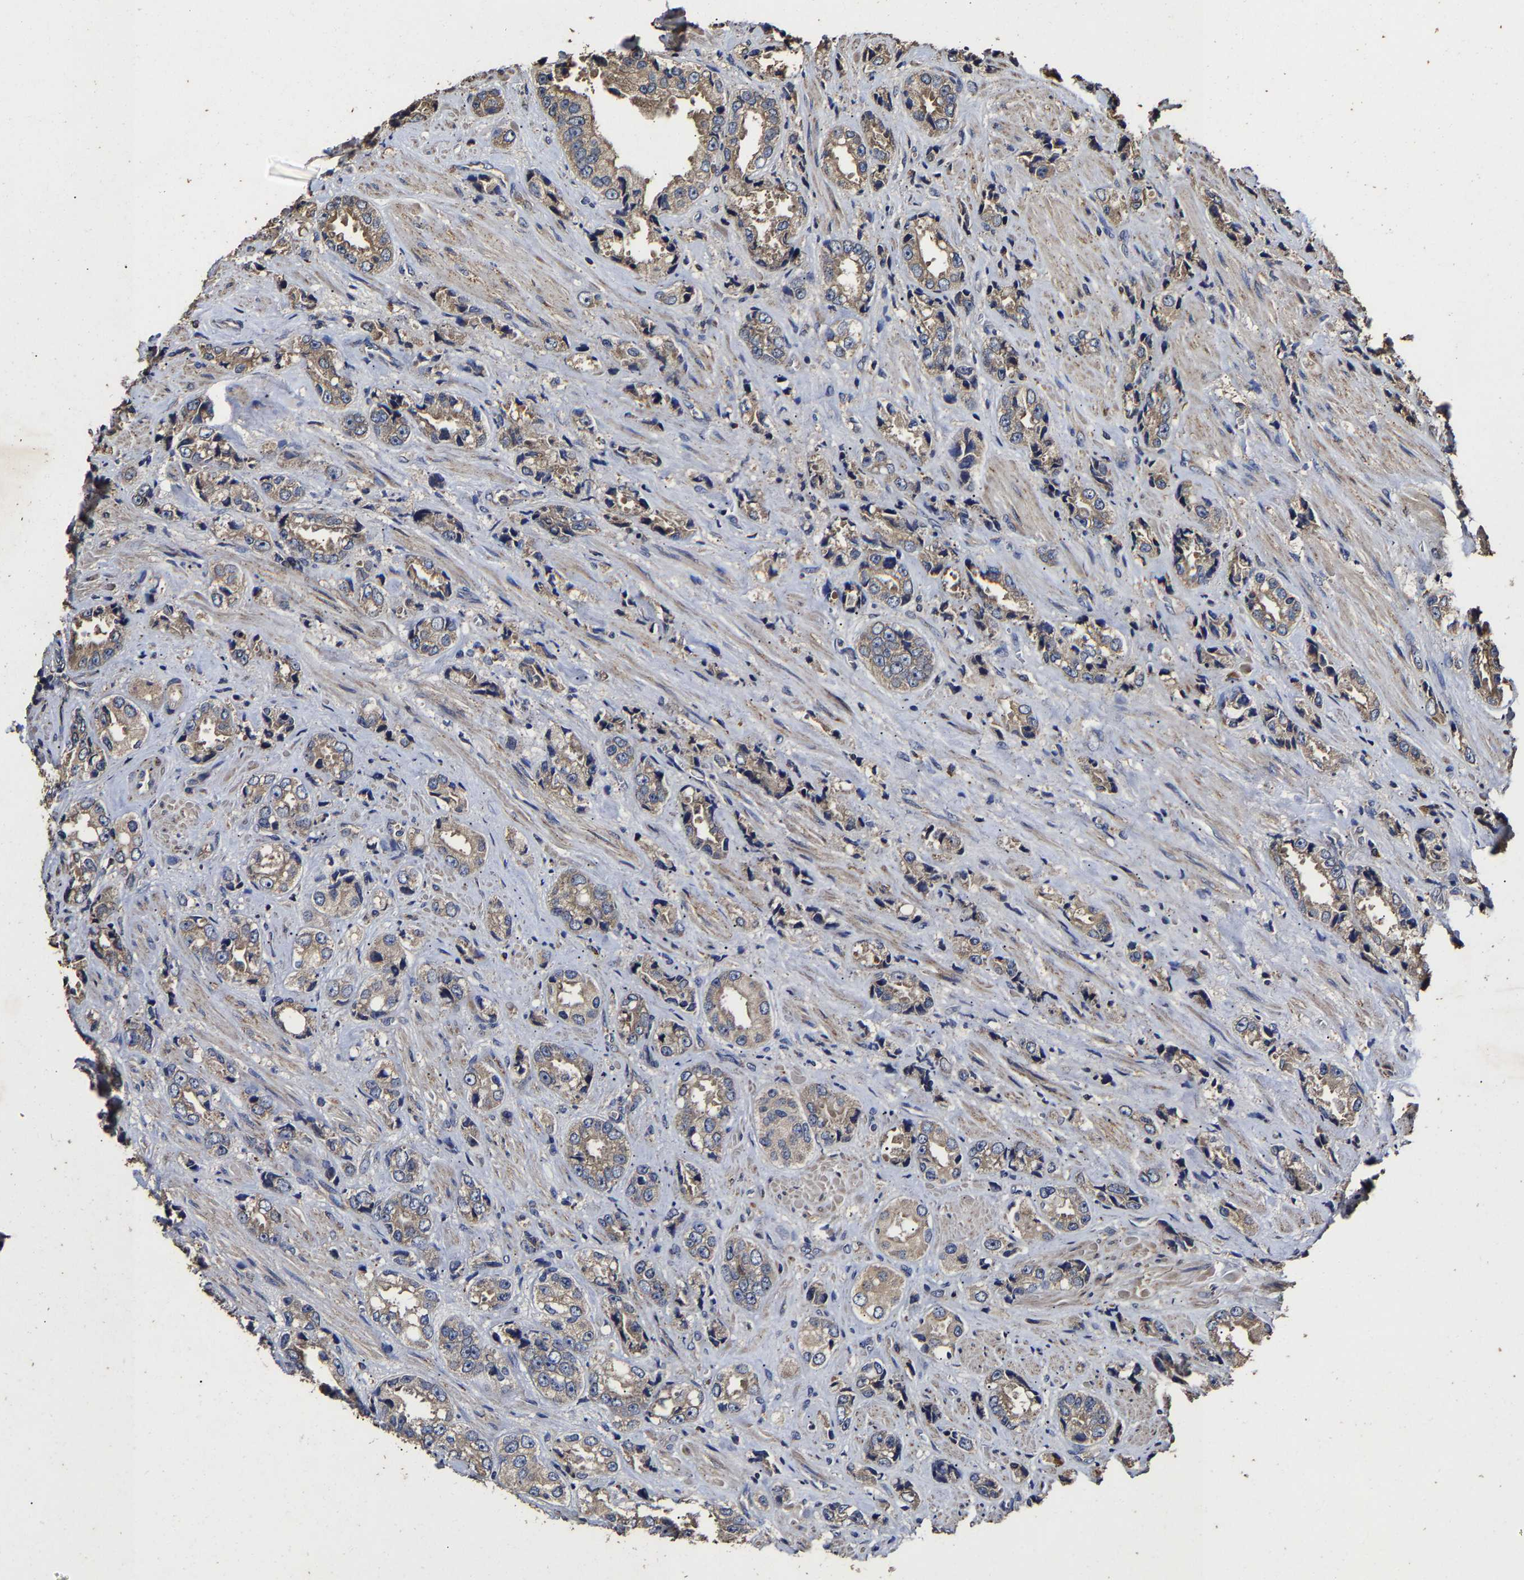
{"staining": {"intensity": "weak", "quantity": ">75%", "location": "cytoplasmic/membranous"}, "tissue": "prostate cancer", "cell_type": "Tumor cells", "image_type": "cancer", "snomed": [{"axis": "morphology", "description": "Adenocarcinoma, High grade"}, {"axis": "topography", "description": "Prostate"}], "caption": "A high-resolution histopathology image shows immunohistochemistry staining of high-grade adenocarcinoma (prostate), which displays weak cytoplasmic/membranous expression in about >75% of tumor cells.", "gene": "PPM1K", "patient": {"sex": "male", "age": 61}}